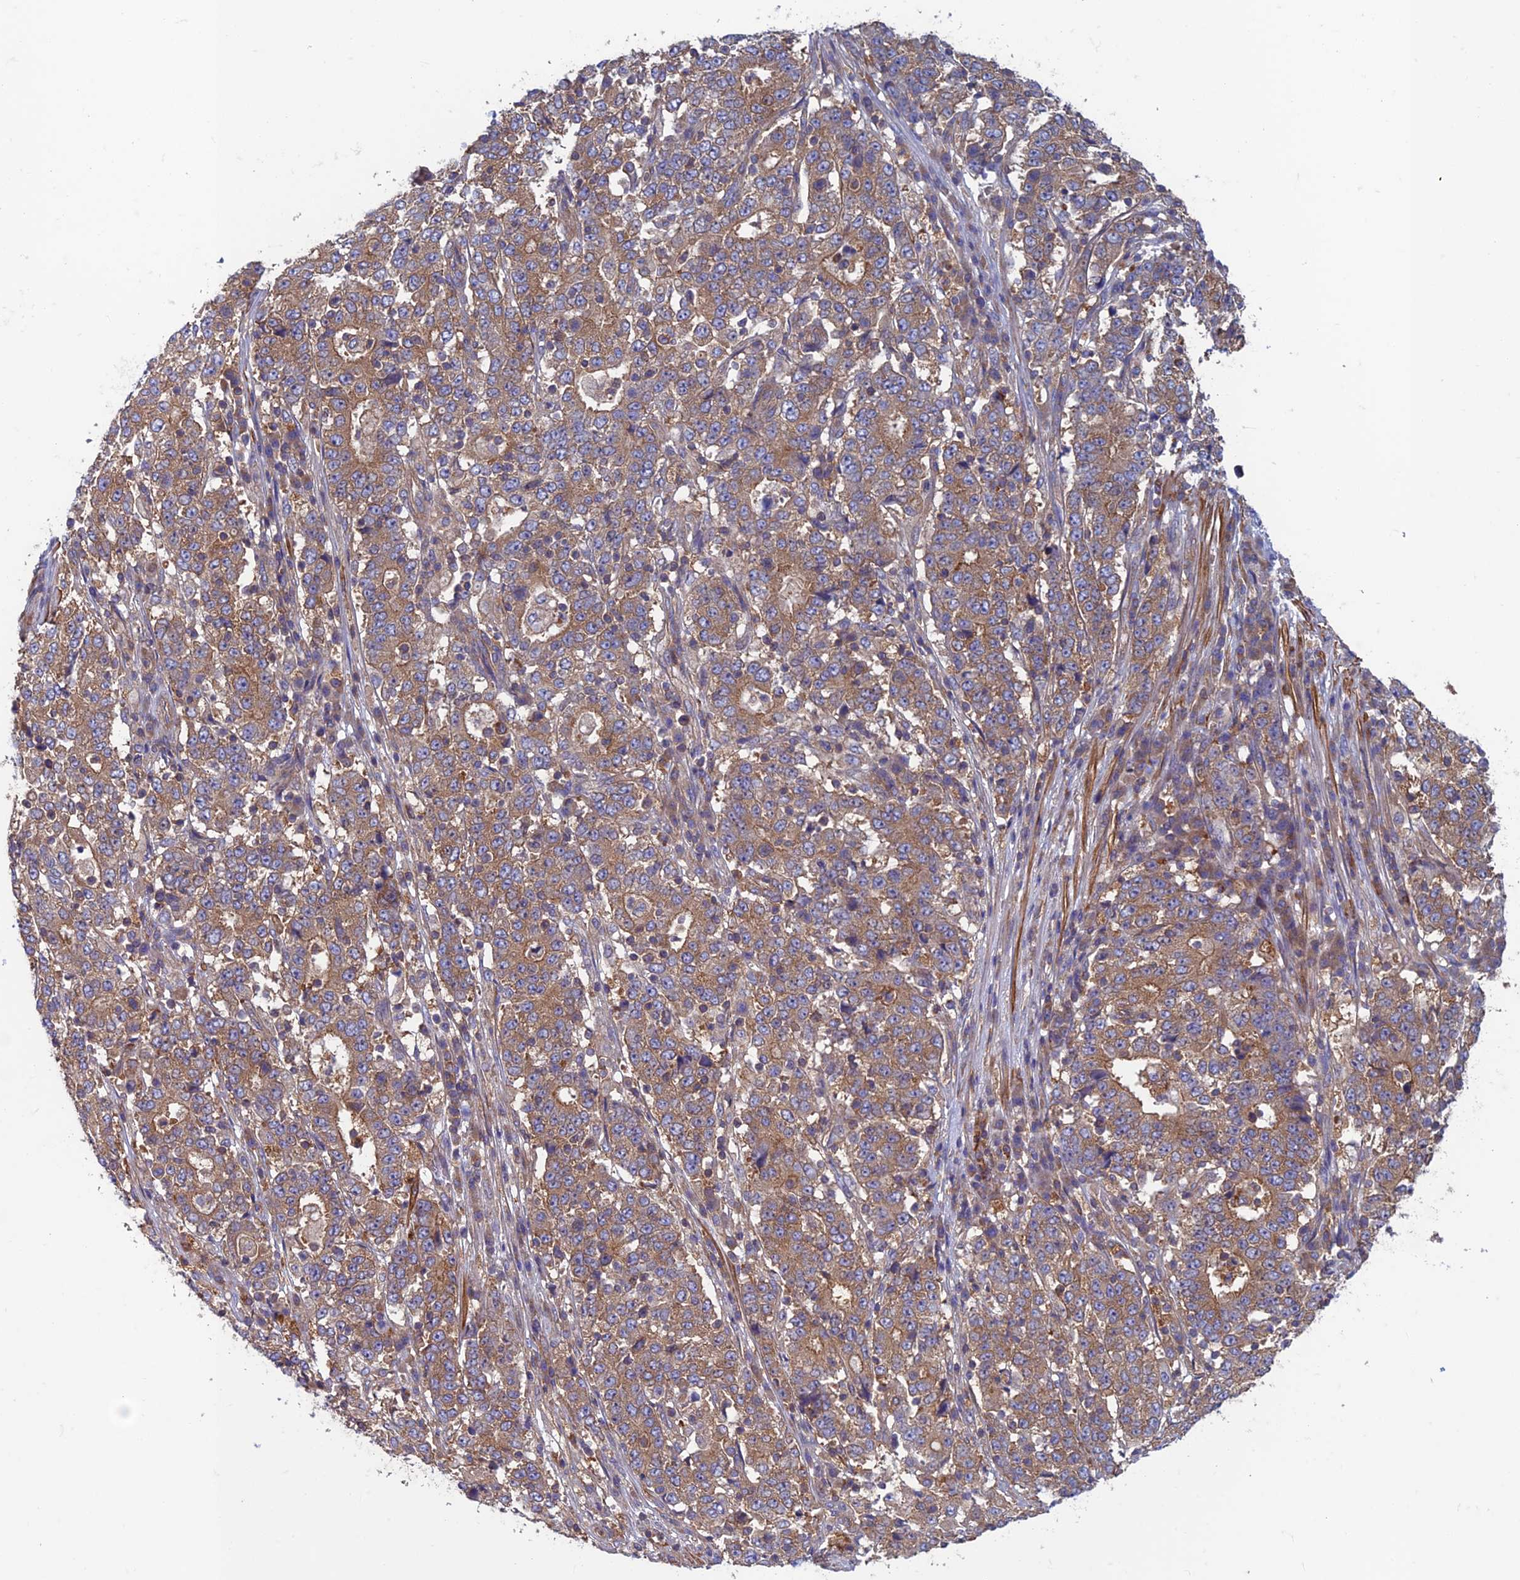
{"staining": {"intensity": "moderate", "quantity": ">75%", "location": "cytoplasmic/membranous"}, "tissue": "stomach cancer", "cell_type": "Tumor cells", "image_type": "cancer", "snomed": [{"axis": "morphology", "description": "Adenocarcinoma, NOS"}, {"axis": "topography", "description": "Stomach"}], "caption": "DAB immunohistochemical staining of human stomach adenocarcinoma shows moderate cytoplasmic/membranous protein expression in about >75% of tumor cells.", "gene": "DNM1L", "patient": {"sex": "male", "age": 59}}